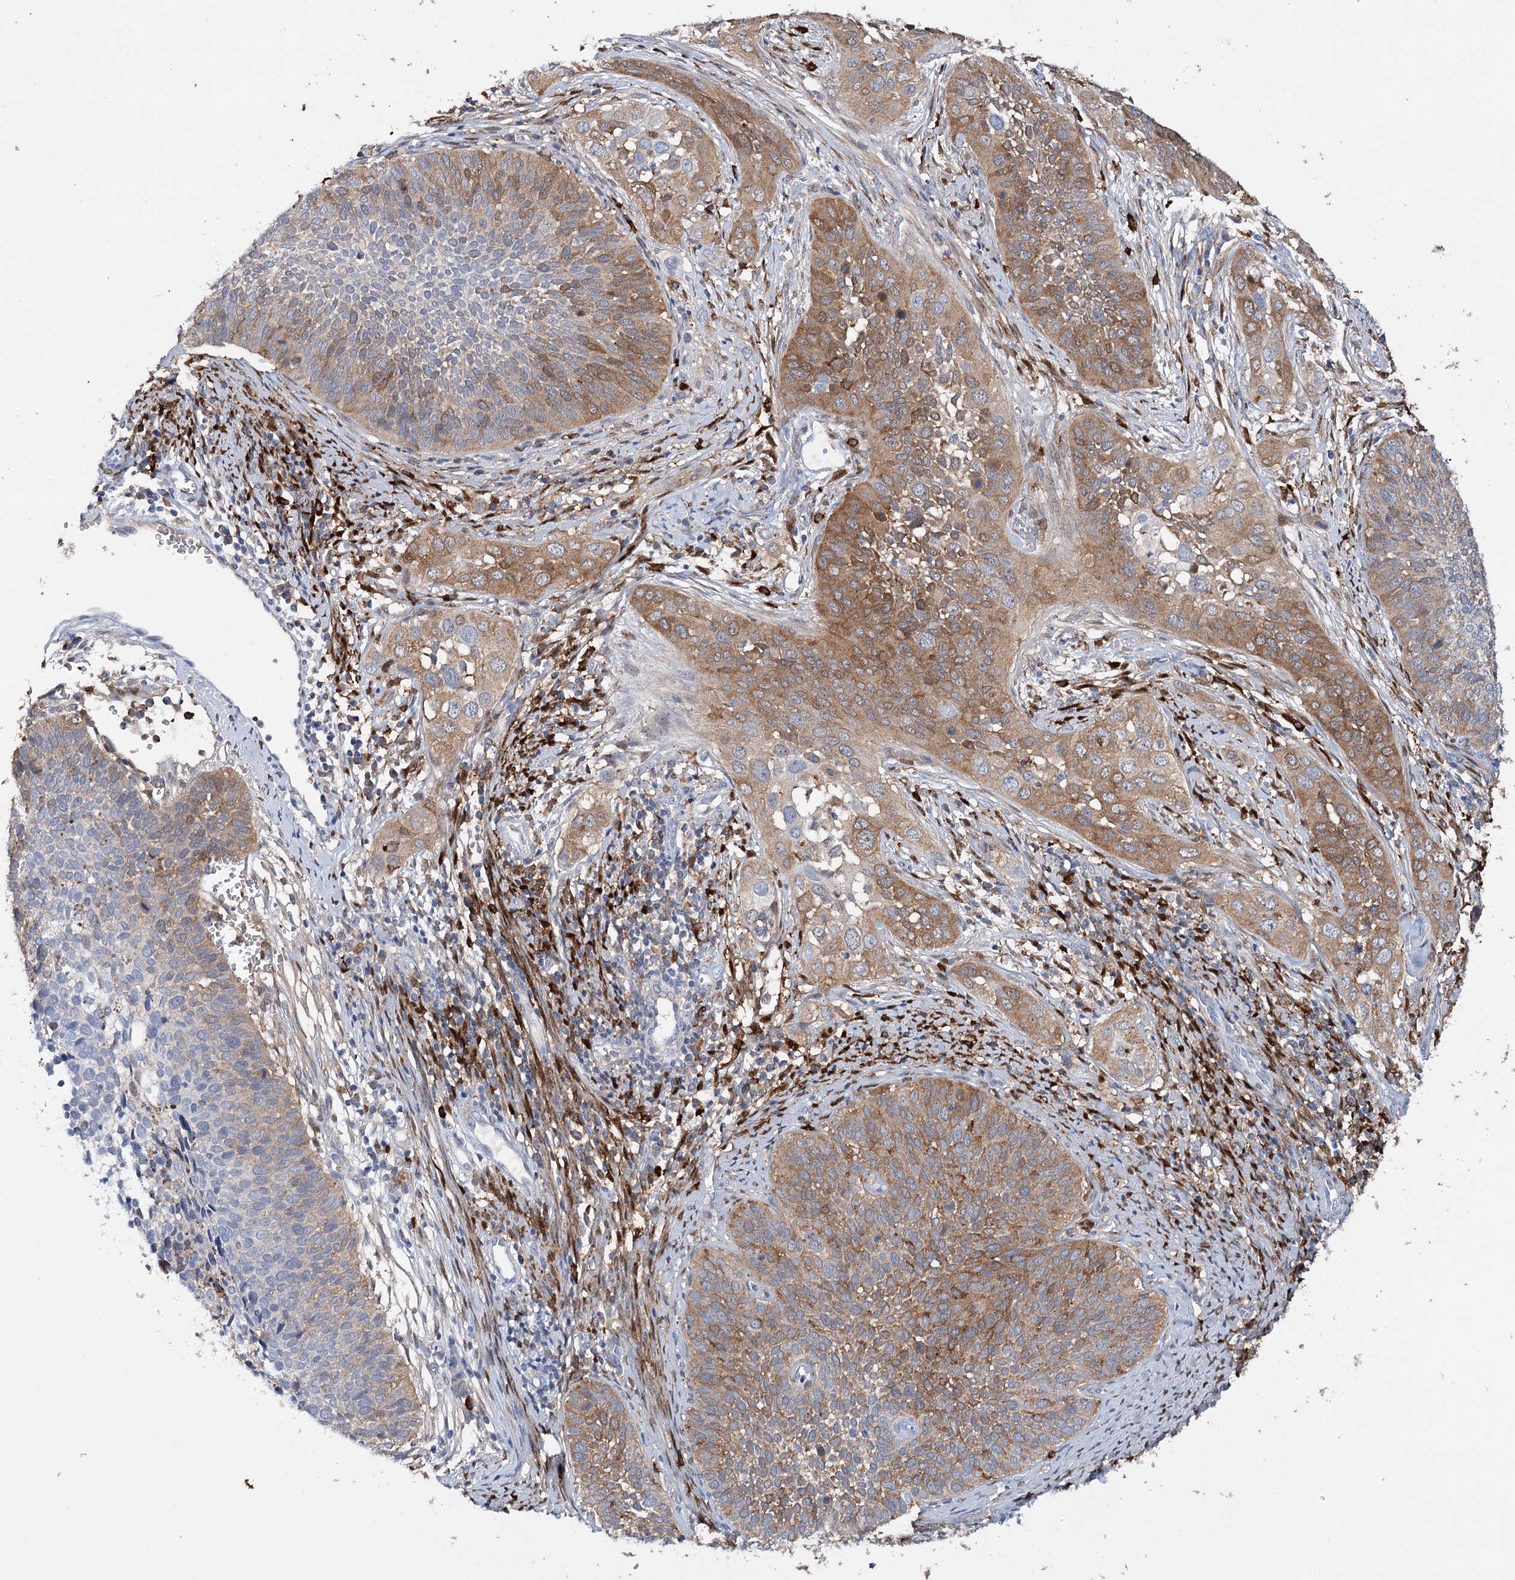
{"staining": {"intensity": "moderate", "quantity": ">75%", "location": "cytoplasmic/membranous"}, "tissue": "cervical cancer", "cell_type": "Tumor cells", "image_type": "cancer", "snomed": [{"axis": "morphology", "description": "Squamous cell carcinoma, NOS"}, {"axis": "topography", "description": "Cervix"}], "caption": "Human cervical cancer (squamous cell carcinoma) stained with a protein marker shows moderate staining in tumor cells.", "gene": "CFAP46", "patient": {"sex": "female", "age": 34}}